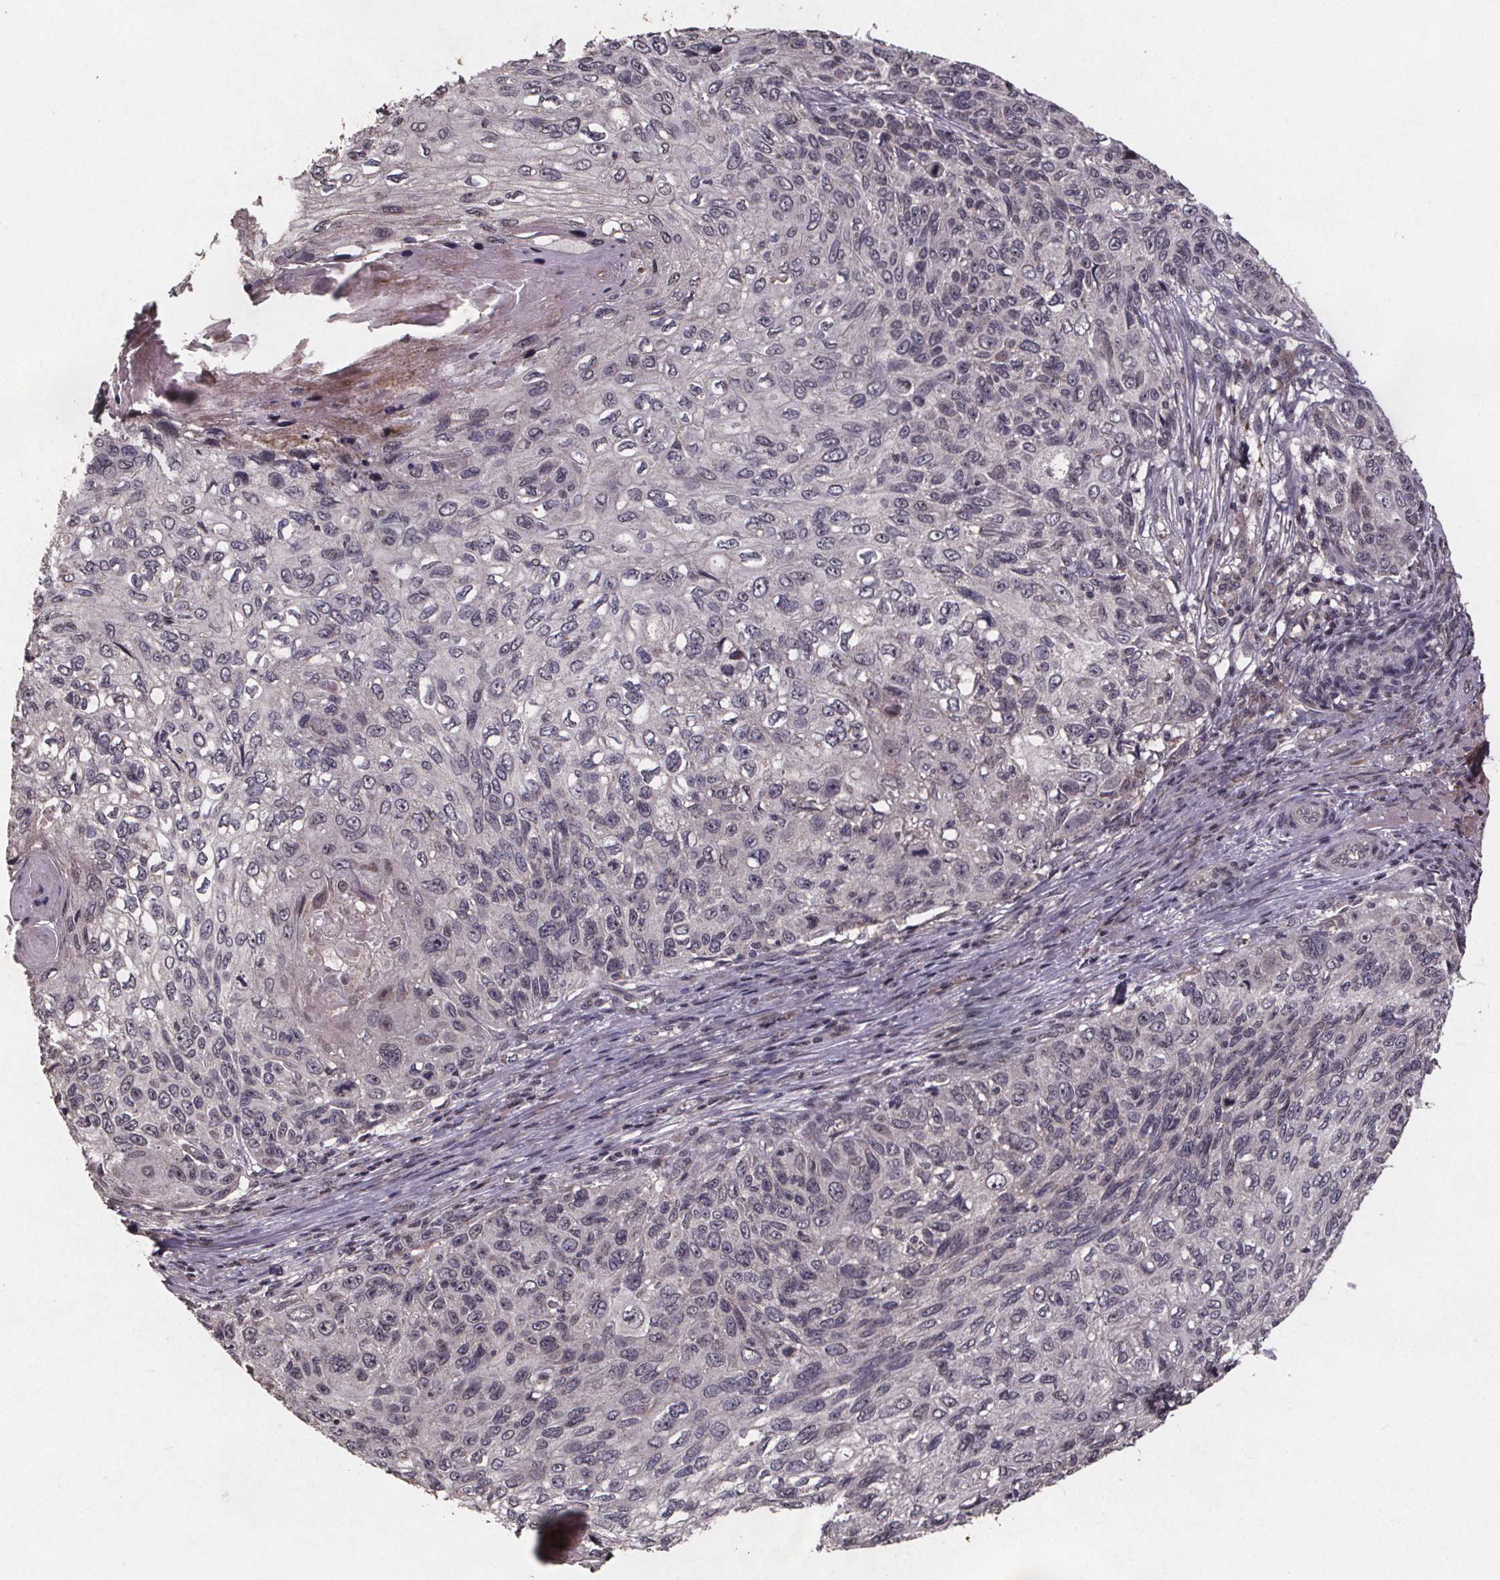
{"staining": {"intensity": "negative", "quantity": "none", "location": "none"}, "tissue": "skin cancer", "cell_type": "Tumor cells", "image_type": "cancer", "snomed": [{"axis": "morphology", "description": "Squamous cell carcinoma, NOS"}, {"axis": "topography", "description": "Skin"}], "caption": "Tumor cells are negative for brown protein staining in skin cancer.", "gene": "GPX3", "patient": {"sex": "male", "age": 92}}